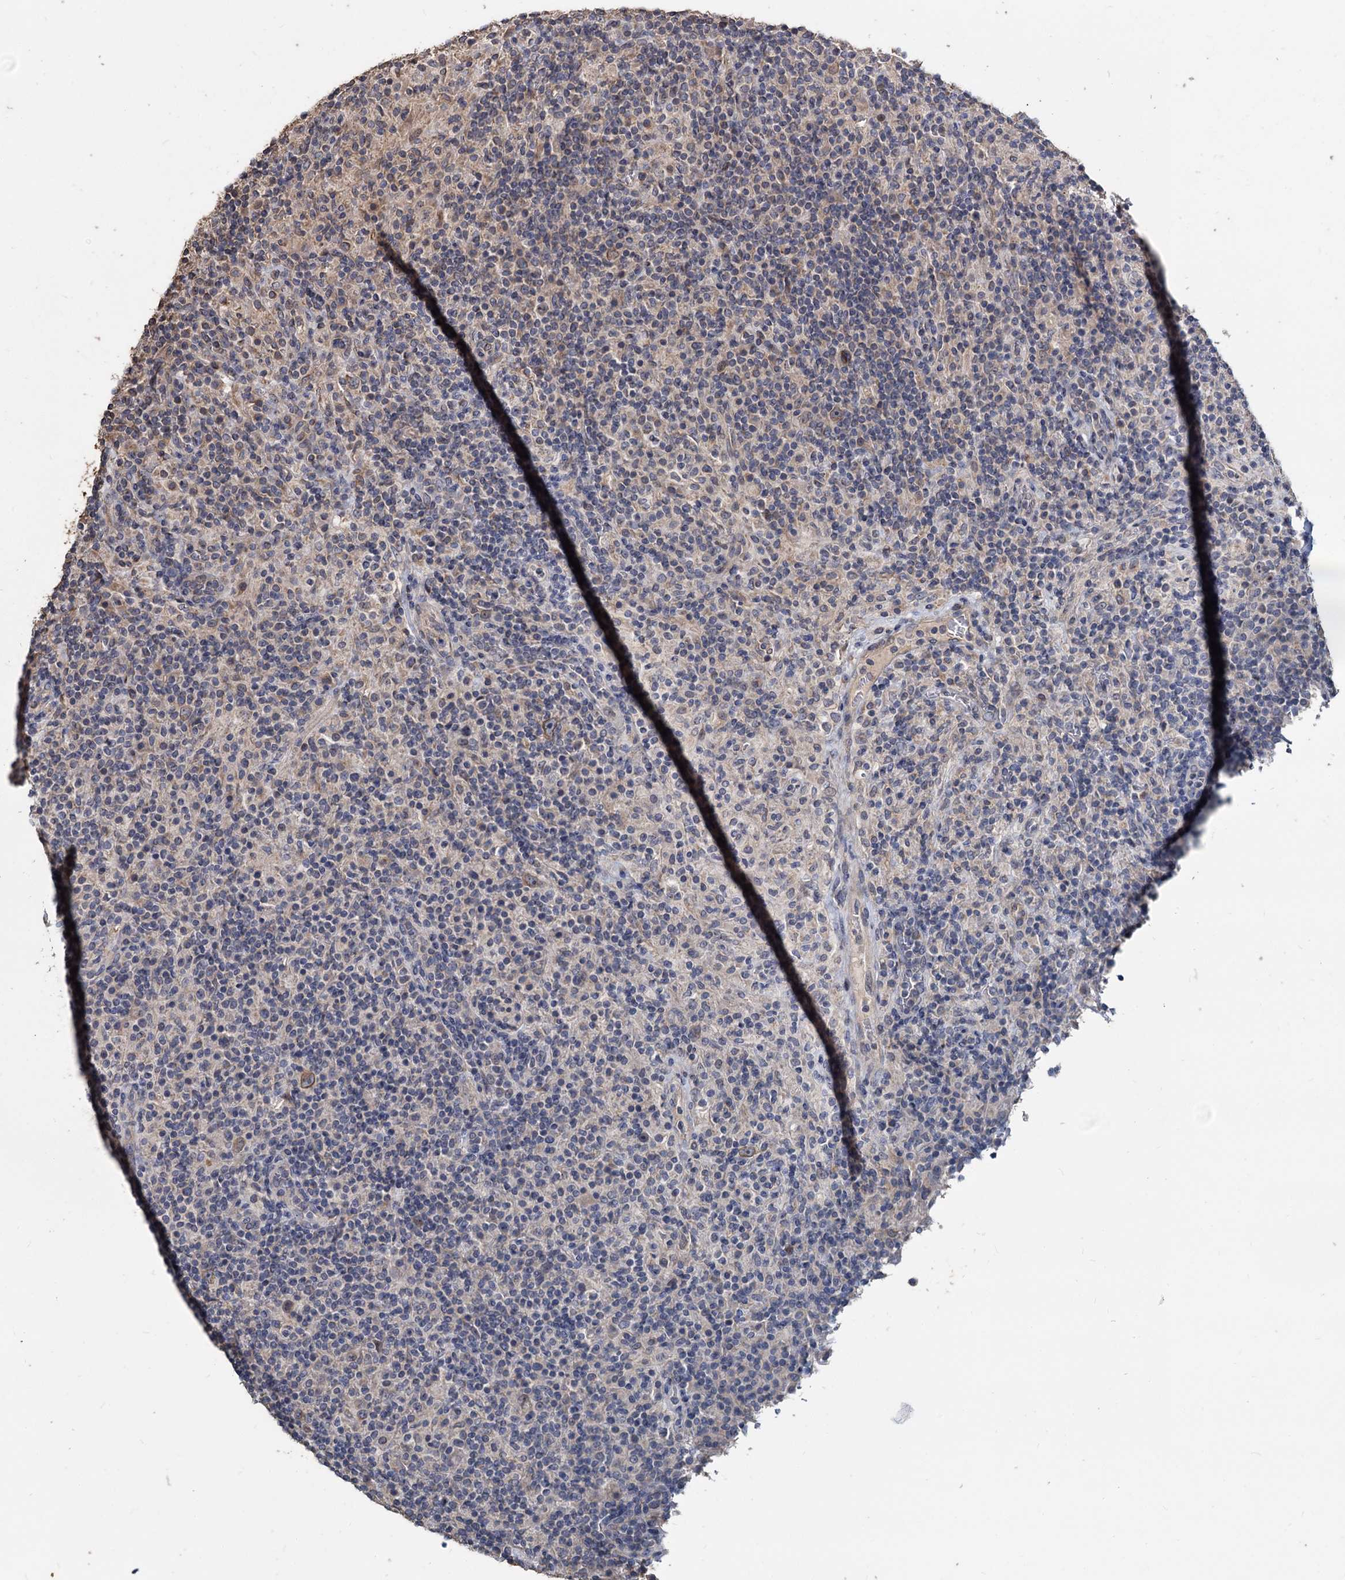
{"staining": {"intensity": "weak", "quantity": ">75%", "location": "cytoplasmic/membranous"}, "tissue": "lymphoma", "cell_type": "Tumor cells", "image_type": "cancer", "snomed": [{"axis": "morphology", "description": "Hodgkin's disease, NOS"}, {"axis": "topography", "description": "Lymph node"}], "caption": "Tumor cells reveal low levels of weak cytoplasmic/membranous staining in approximately >75% of cells in lymphoma.", "gene": "DEPDC4", "patient": {"sex": "male", "age": 70}}